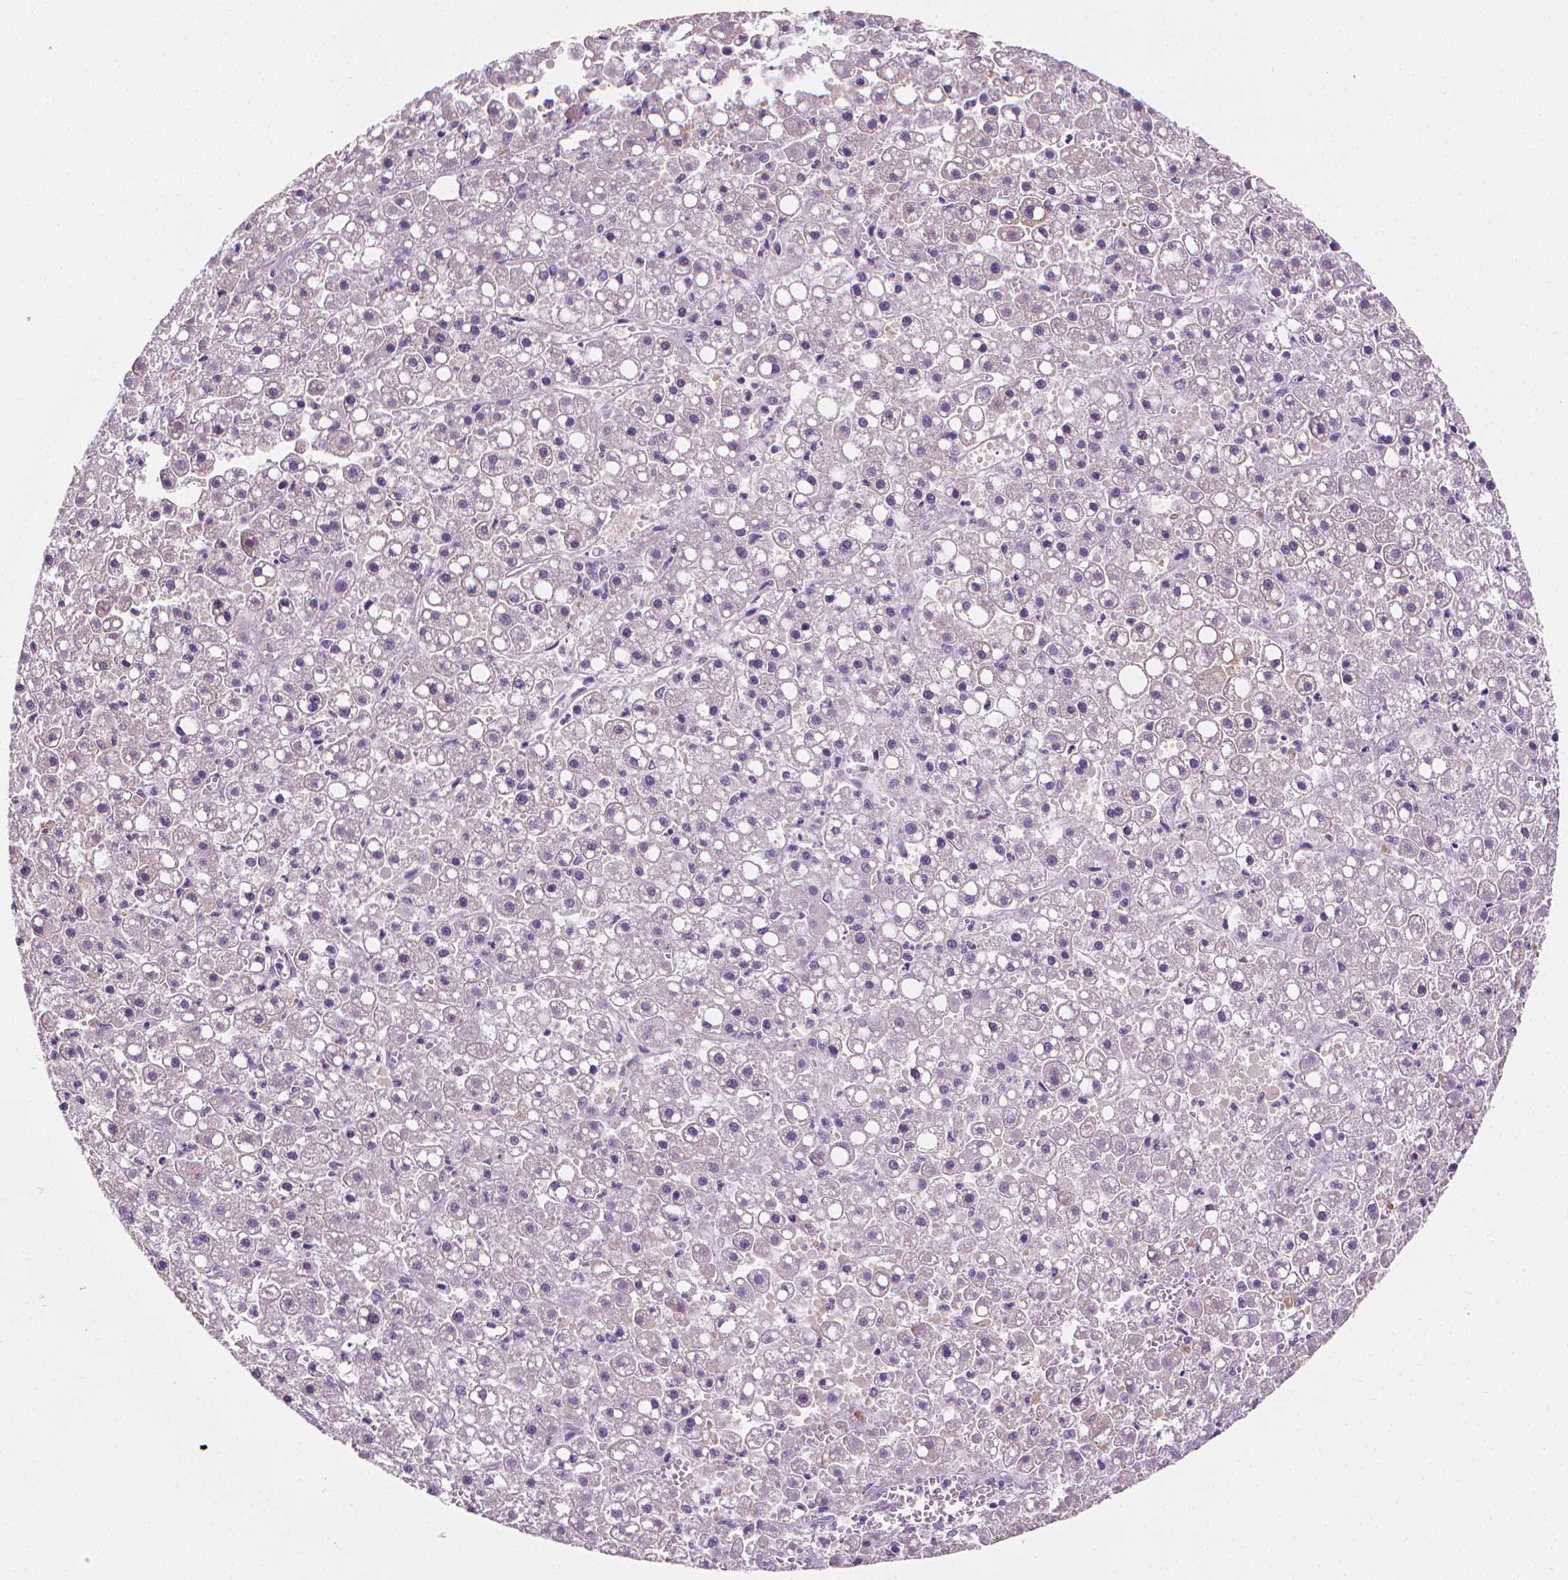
{"staining": {"intensity": "negative", "quantity": "none", "location": "none"}, "tissue": "liver cancer", "cell_type": "Tumor cells", "image_type": "cancer", "snomed": [{"axis": "morphology", "description": "Carcinoma, Hepatocellular, NOS"}, {"axis": "topography", "description": "Liver"}], "caption": "Liver cancer stained for a protein using IHC demonstrates no staining tumor cells.", "gene": "FASN", "patient": {"sex": "male", "age": 67}}